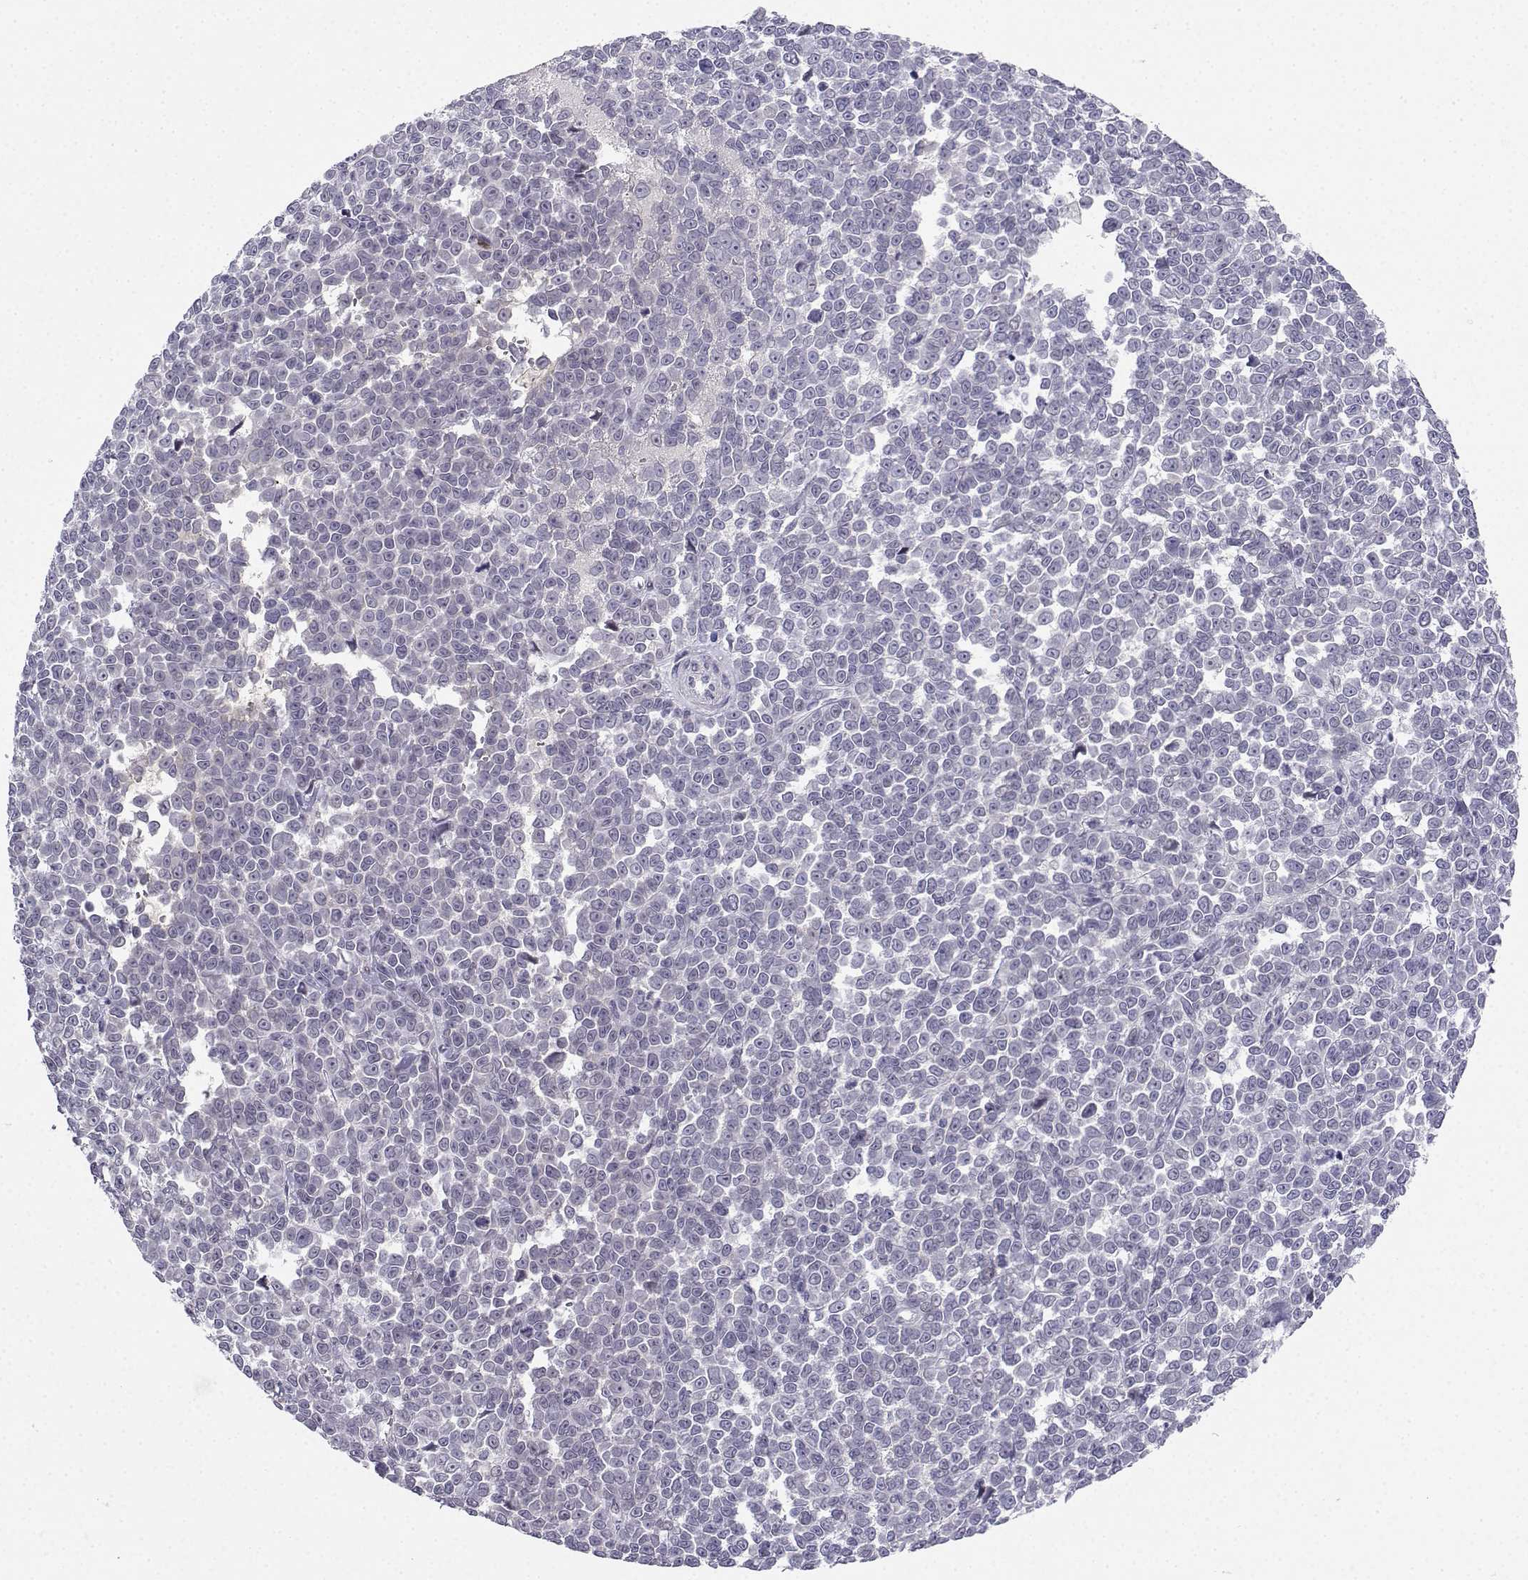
{"staining": {"intensity": "negative", "quantity": "none", "location": "none"}, "tissue": "melanoma", "cell_type": "Tumor cells", "image_type": "cancer", "snomed": [{"axis": "morphology", "description": "Malignant melanoma, NOS"}, {"axis": "topography", "description": "Skin"}], "caption": "Malignant melanoma stained for a protein using IHC exhibits no staining tumor cells.", "gene": "CALY", "patient": {"sex": "female", "age": 95}}